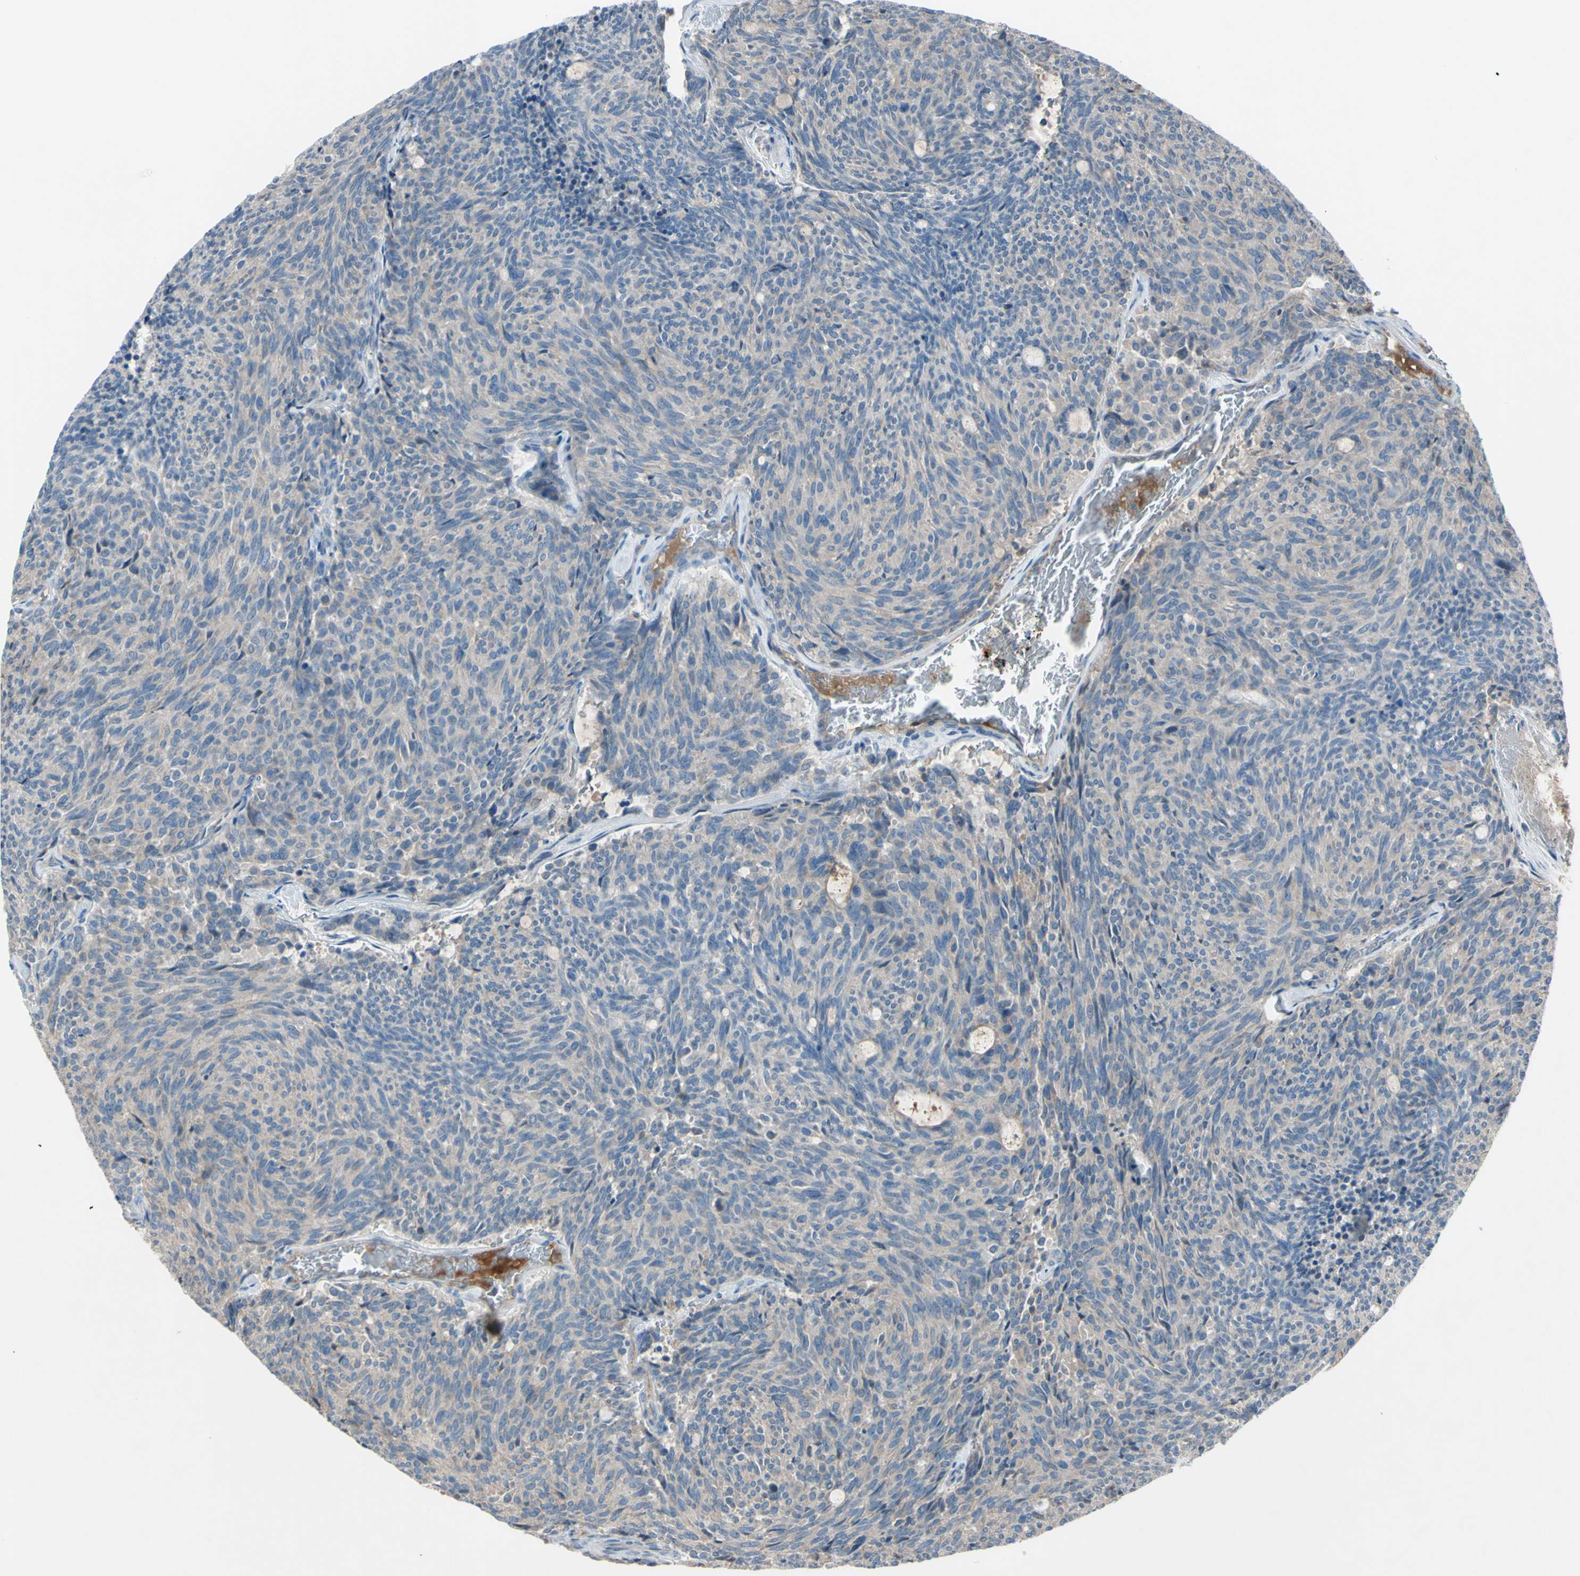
{"staining": {"intensity": "negative", "quantity": "none", "location": "none"}, "tissue": "carcinoid", "cell_type": "Tumor cells", "image_type": "cancer", "snomed": [{"axis": "morphology", "description": "Carcinoid, malignant, NOS"}, {"axis": "topography", "description": "Pancreas"}], "caption": "Photomicrograph shows no protein staining in tumor cells of carcinoid tissue.", "gene": "ATRN", "patient": {"sex": "female", "age": 54}}